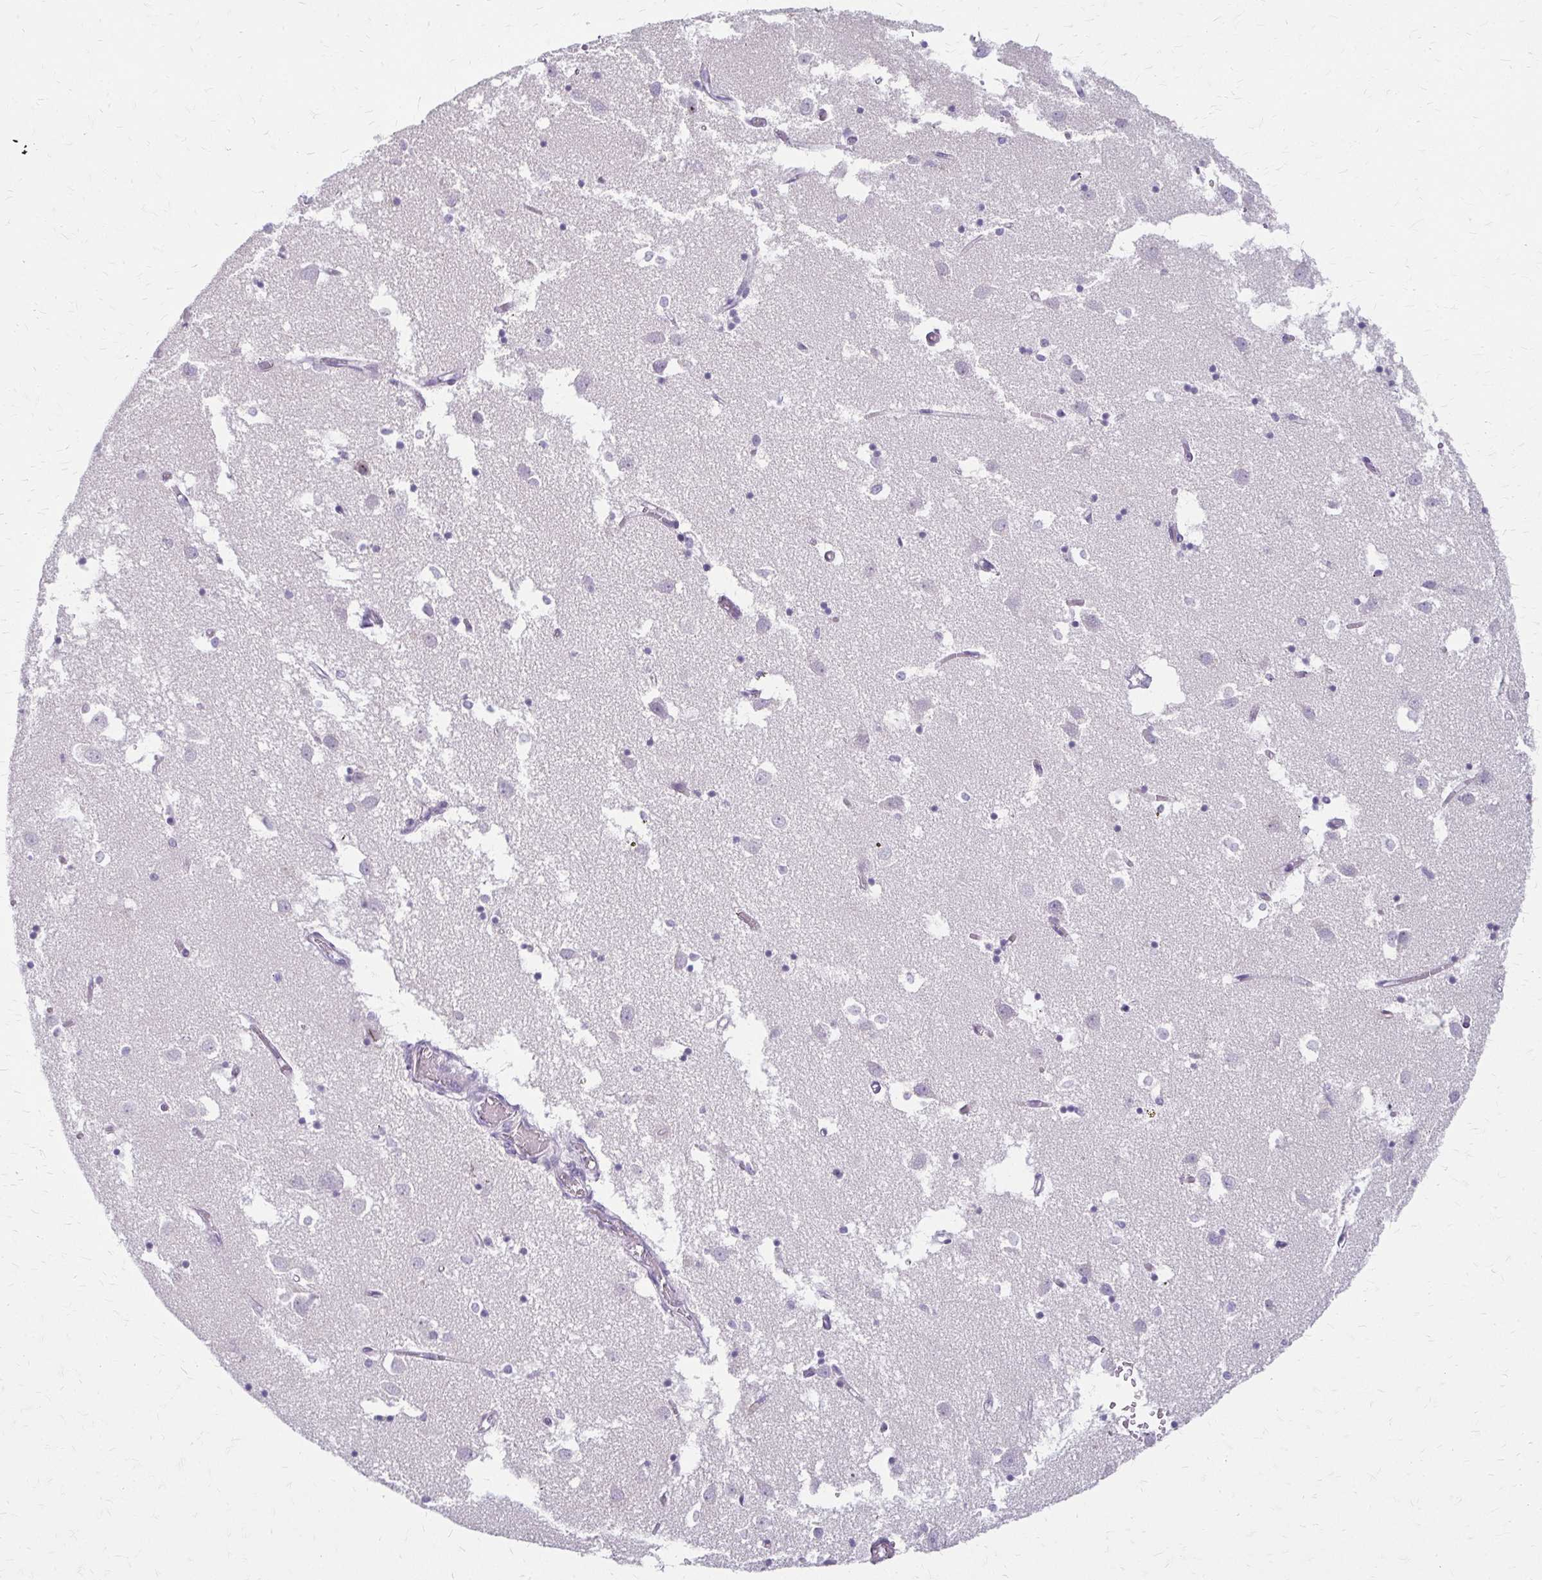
{"staining": {"intensity": "negative", "quantity": "none", "location": "none"}, "tissue": "caudate", "cell_type": "Glial cells", "image_type": "normal", "snomed": [{"axis": "morphology", "description": "Normal tissue, NOS"}, {"axis": "topography", "description": "Lateral ventricle wall"}], "caption": "Glial cells show no significant expression in benign caudate. The staining was performed using DAB (3,3'-diaminobenzidine) to visualize the protein expression in brown, while the nuclei were stained in blue with hematoxylin (Magnification: 20x).", "gene": "ACP5", "patient": {"sex": "male", "age": 70}}